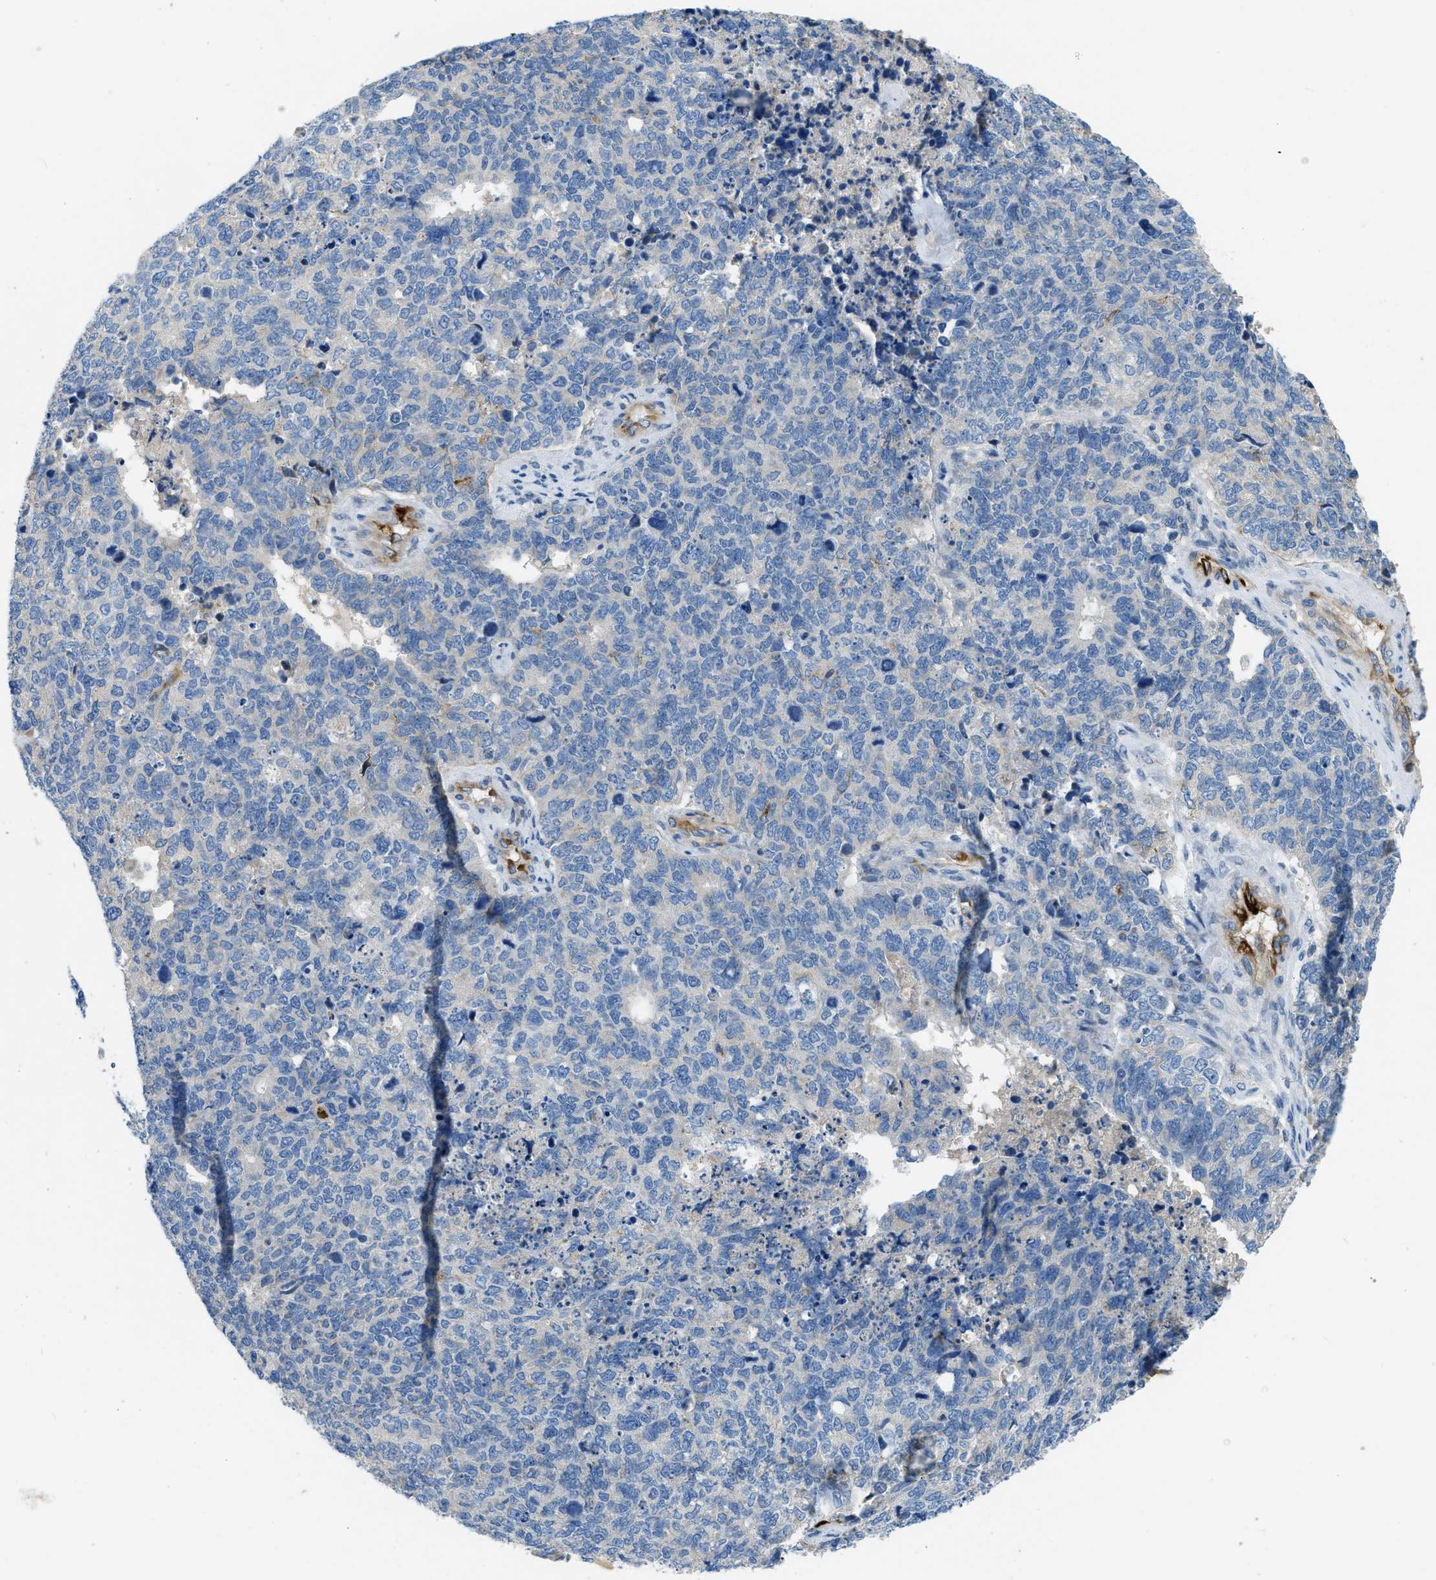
{"staining": {"intensity": "negative", "quantity": "none", "location": "none"}, "tissue": "cervical cancer", "cell_type": "Tumor cells", "image_type": "cancer", "snomed": [{"axis": "morphology", "description": "Squamous cell carcinoma, NOS"}, {"axis": "topography", "description": "Cervix"}], "caption": "IHC histopathology image of cervical cancer (squamous cell carcinoma) stained for a protein (brown), which shows no positivity in tumor cells.", "gene": "COL15A1", "patient": {"sex": "female", "age": 63}}